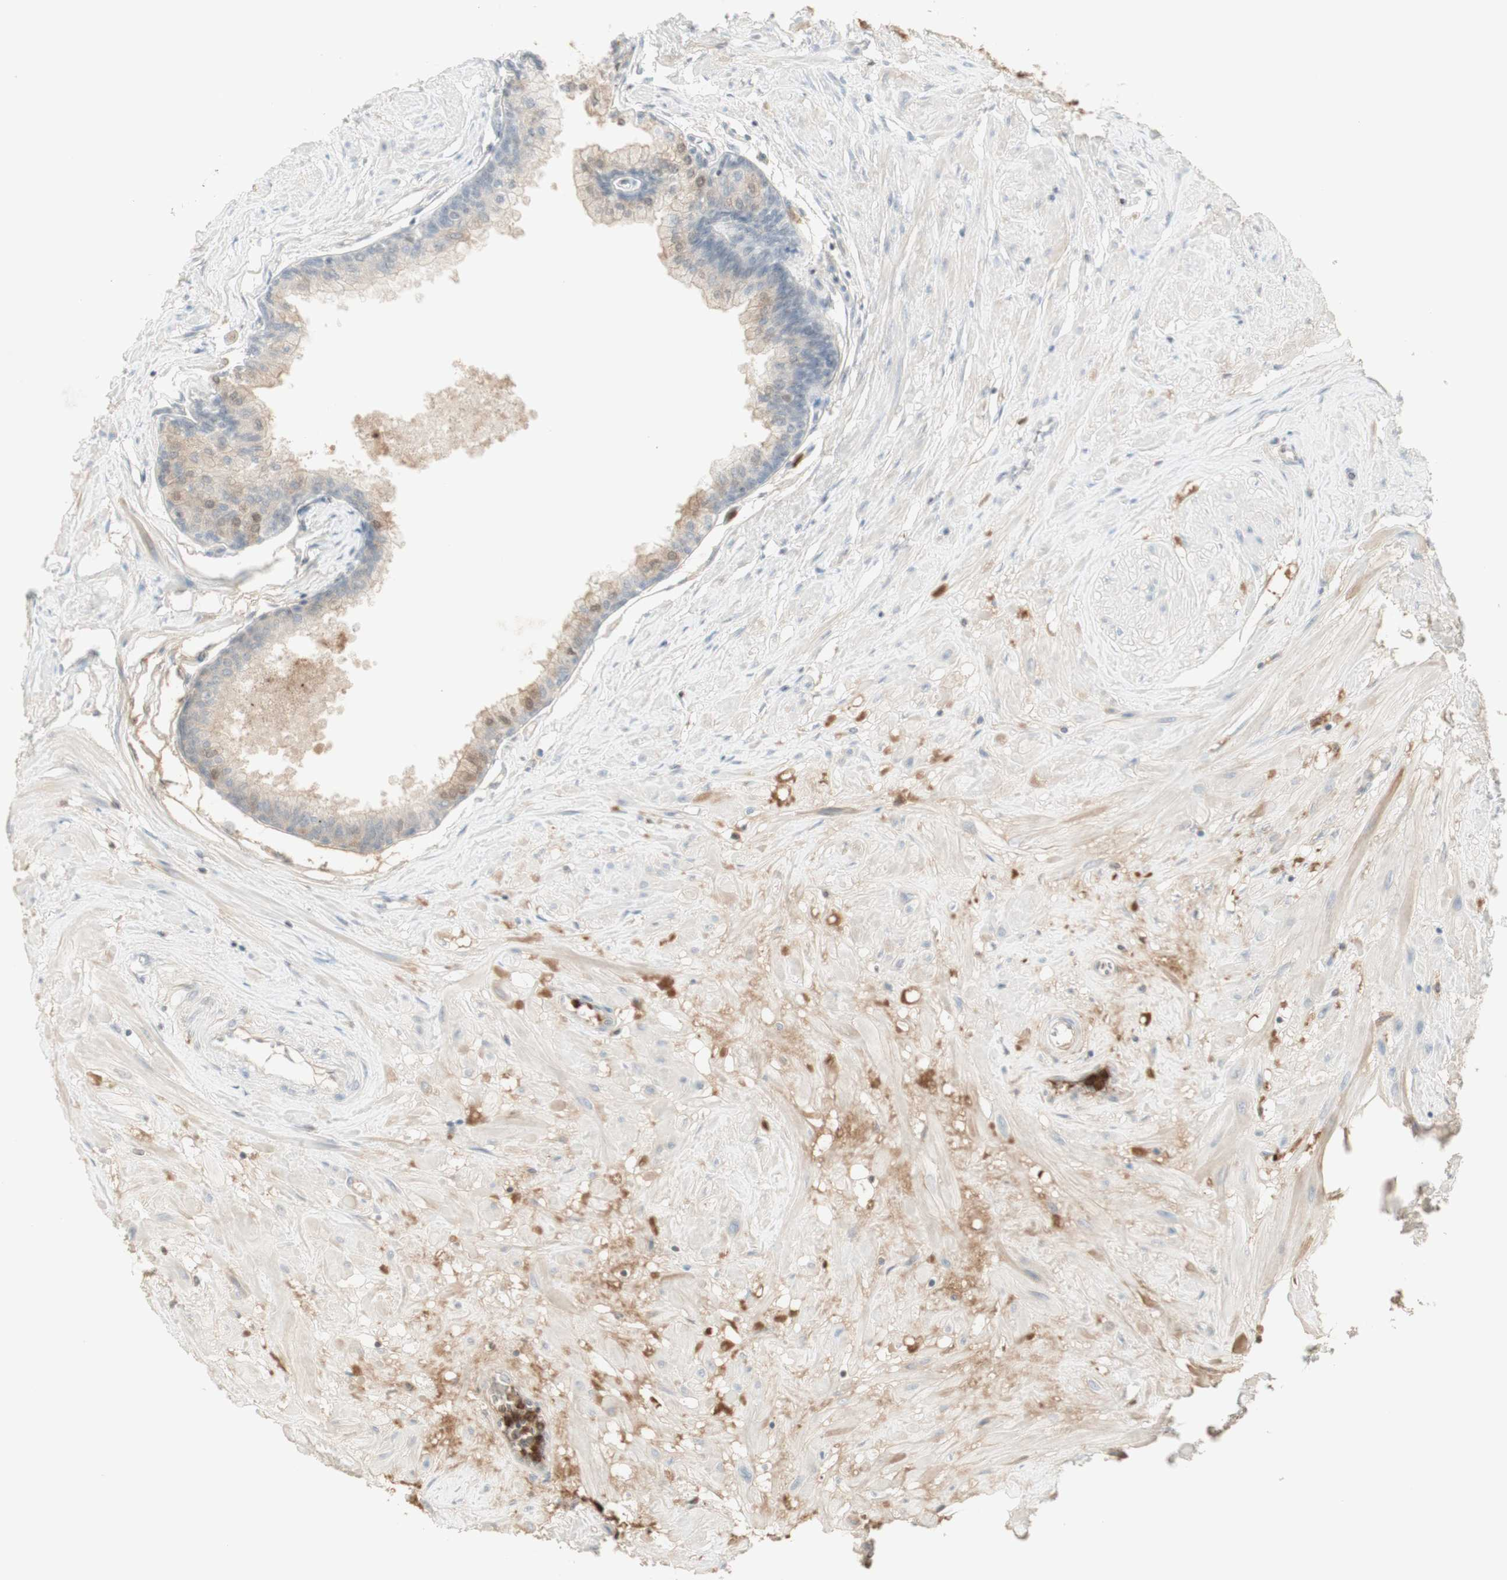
{"staining": {"intensity": "weak", "quantity": "25%-75%", "location": "cytoplasmic/membranous"}, "tissue": "prostate", "cell_type": "Glandular cells", "image_type": "normal", "snomed": [{"axis": "morphology", "description": "Normal tissue, NOS"}, {"axis": "topography", "description": "Prostate"}, {"axis": "topography", "description": "Seminal veicle"}], "caption": "A photomicrograph showing weak cytoplasmic/membranous expression in about 25%-75% of glandular cells in normal prostate, as visualized by brown immunohistochemical staining.", "gene": "NID1", "patient": {"sex": "male", "age": 60}}